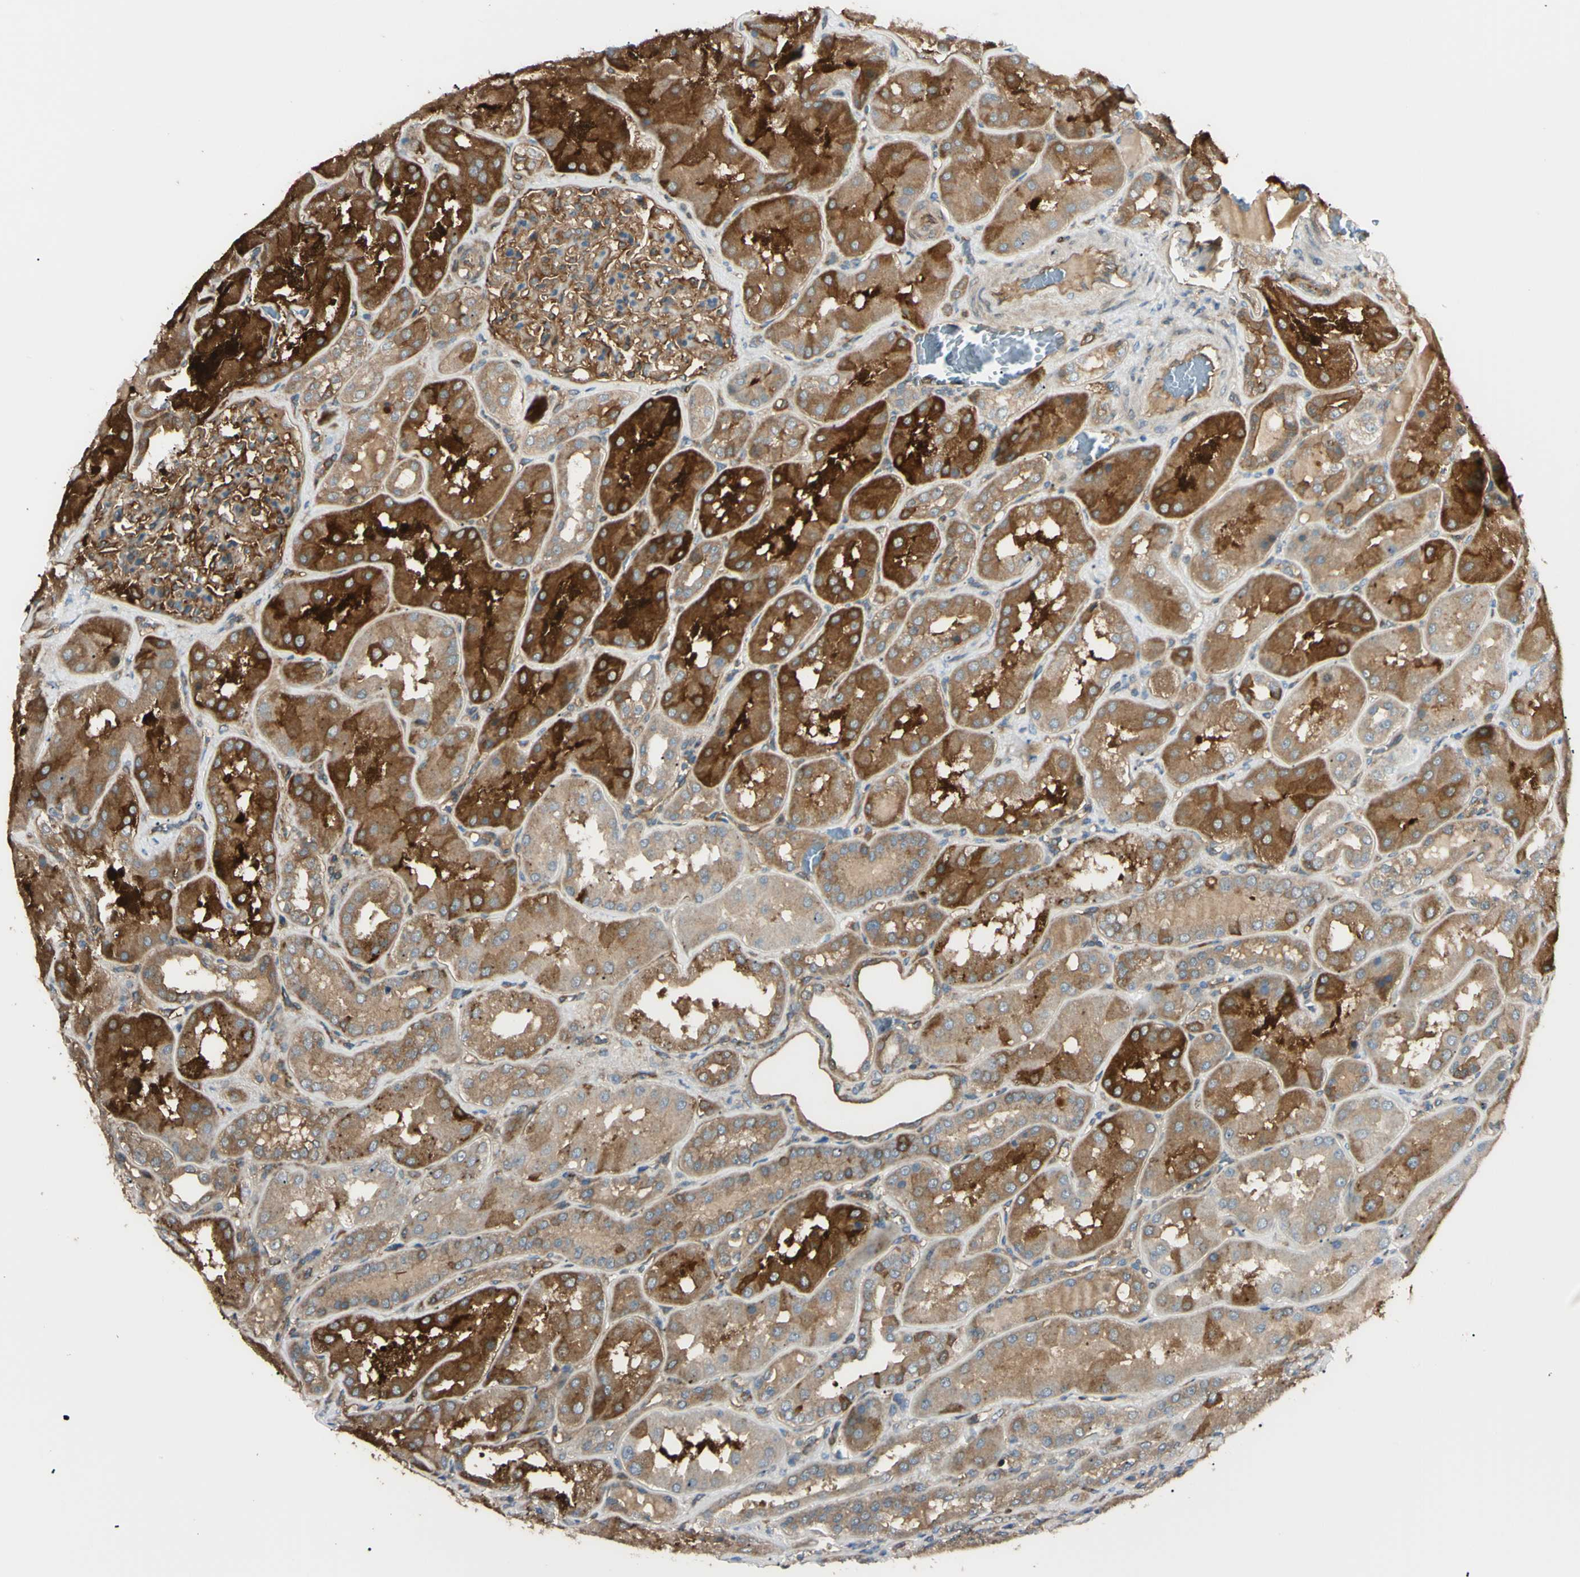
{"staining": {"intensity": "moderate", "quantity": ">75%", "location": "cytoplasmic/membranous"}, "tissue": "kidney", "cell_type": "Cells in glomeruli", "image_type": "normal", "snomed": [{"axis": "morphology", "description": "Normal tissue, NOS"}, {"axis": "topography", "description": "Kidney"}], "caption": "Kidney stained with immunohistochemistry (IHC) reveals moderate cytoplasmic/membranous positivity in about >75% of cells in glomeruli. (Stains: DAB in brown, nuclei in blue, Microscopy: brightfield microscopy at high magnification).", "gene": "PTPN12", "patient": {"sex": "female", "age": 56}}